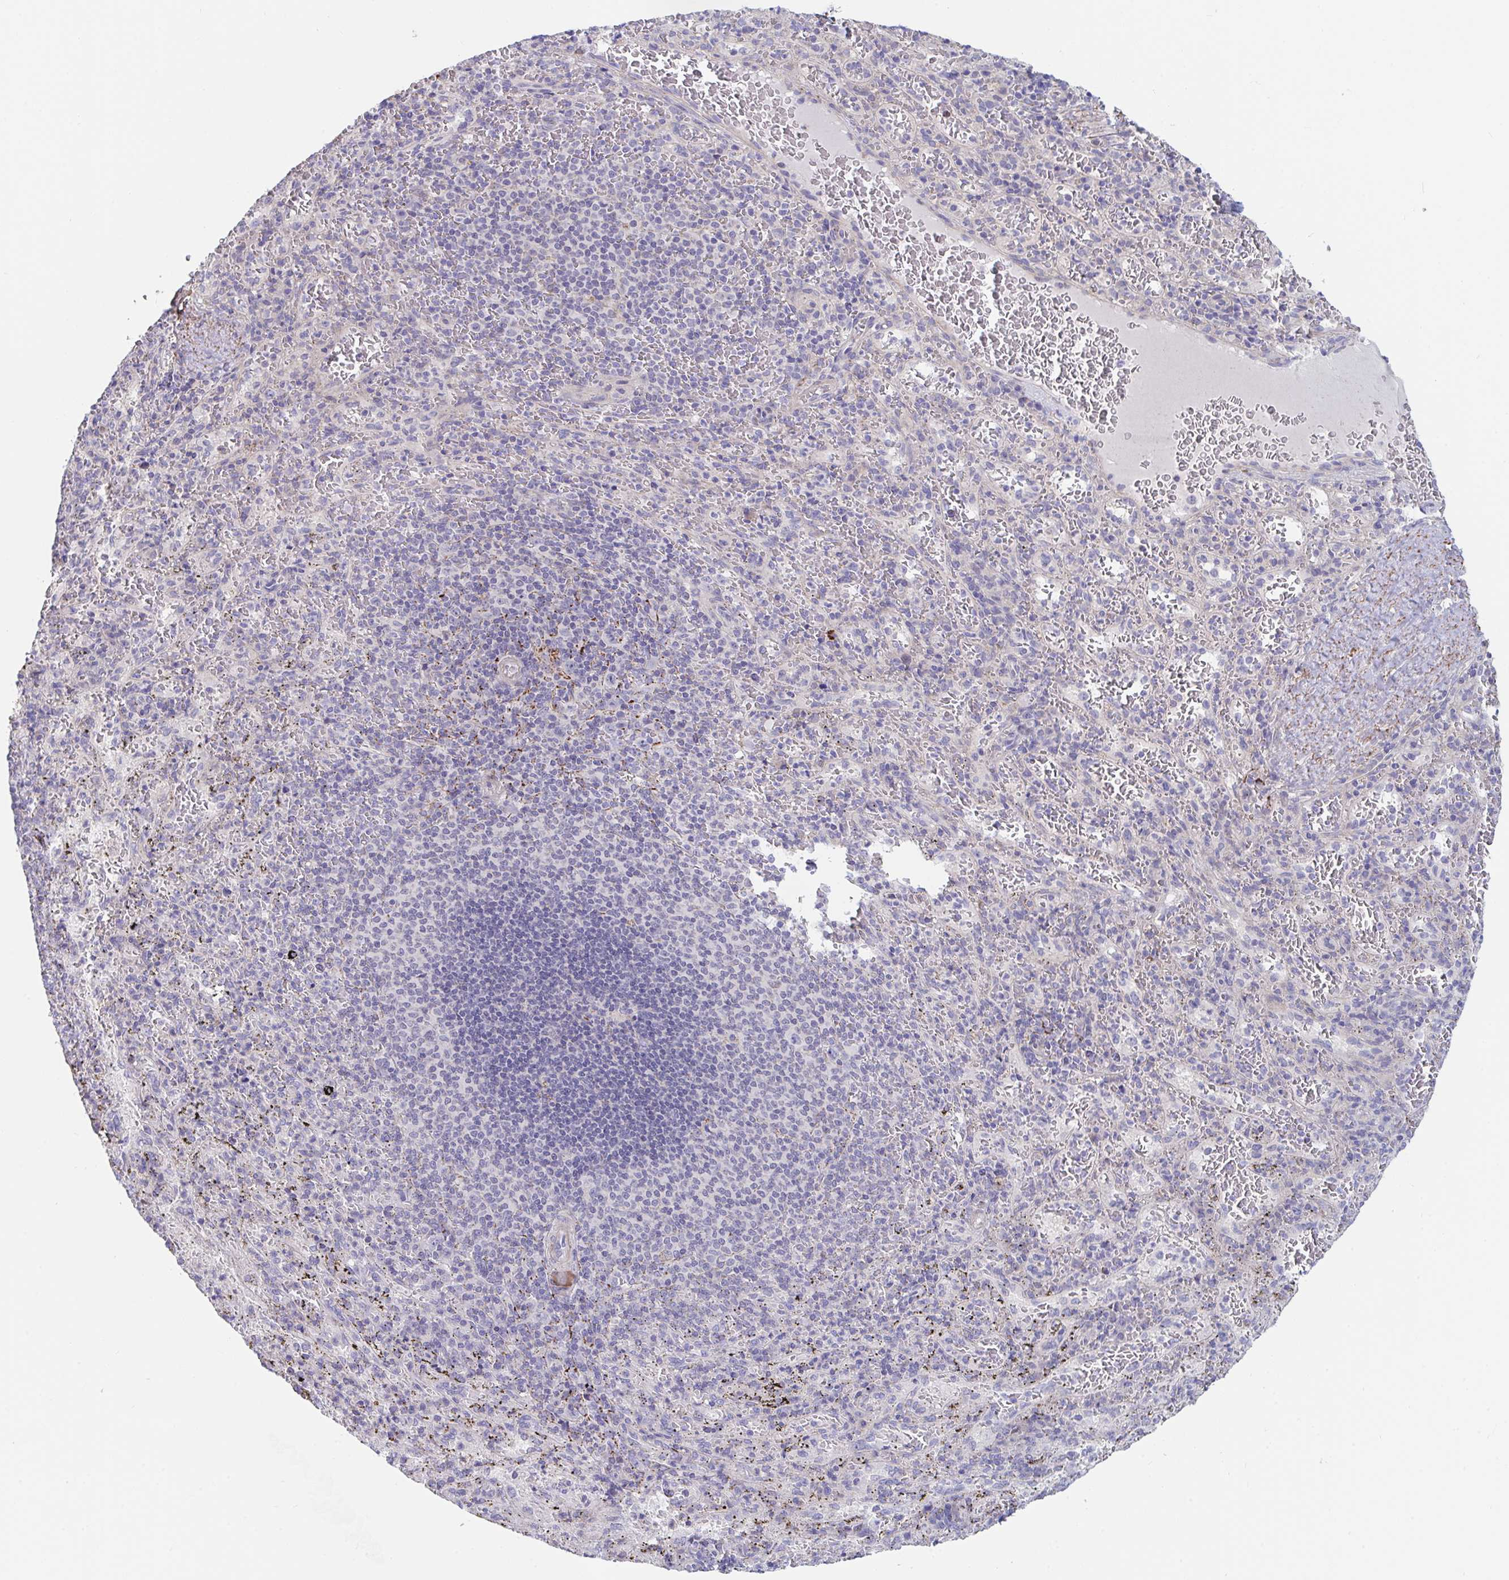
{"staining": {"intensity": "negative", "quantity": "none", "location": "none"}, "tissue": "spleen", "cell_type": "Cells in red pulp", "image_type": "normal", "snomed": [{"axis": "morphology", "description": "Normal tissue, NOS"}, {"axis": "topography", "description": "Spleen"}], "caption": "This is an immunohistochemistry image of normal spleen. There is no expression in cells in red pulp.", "gene": "FAM156A", "patient": {"sex": "male", "age": 57}}